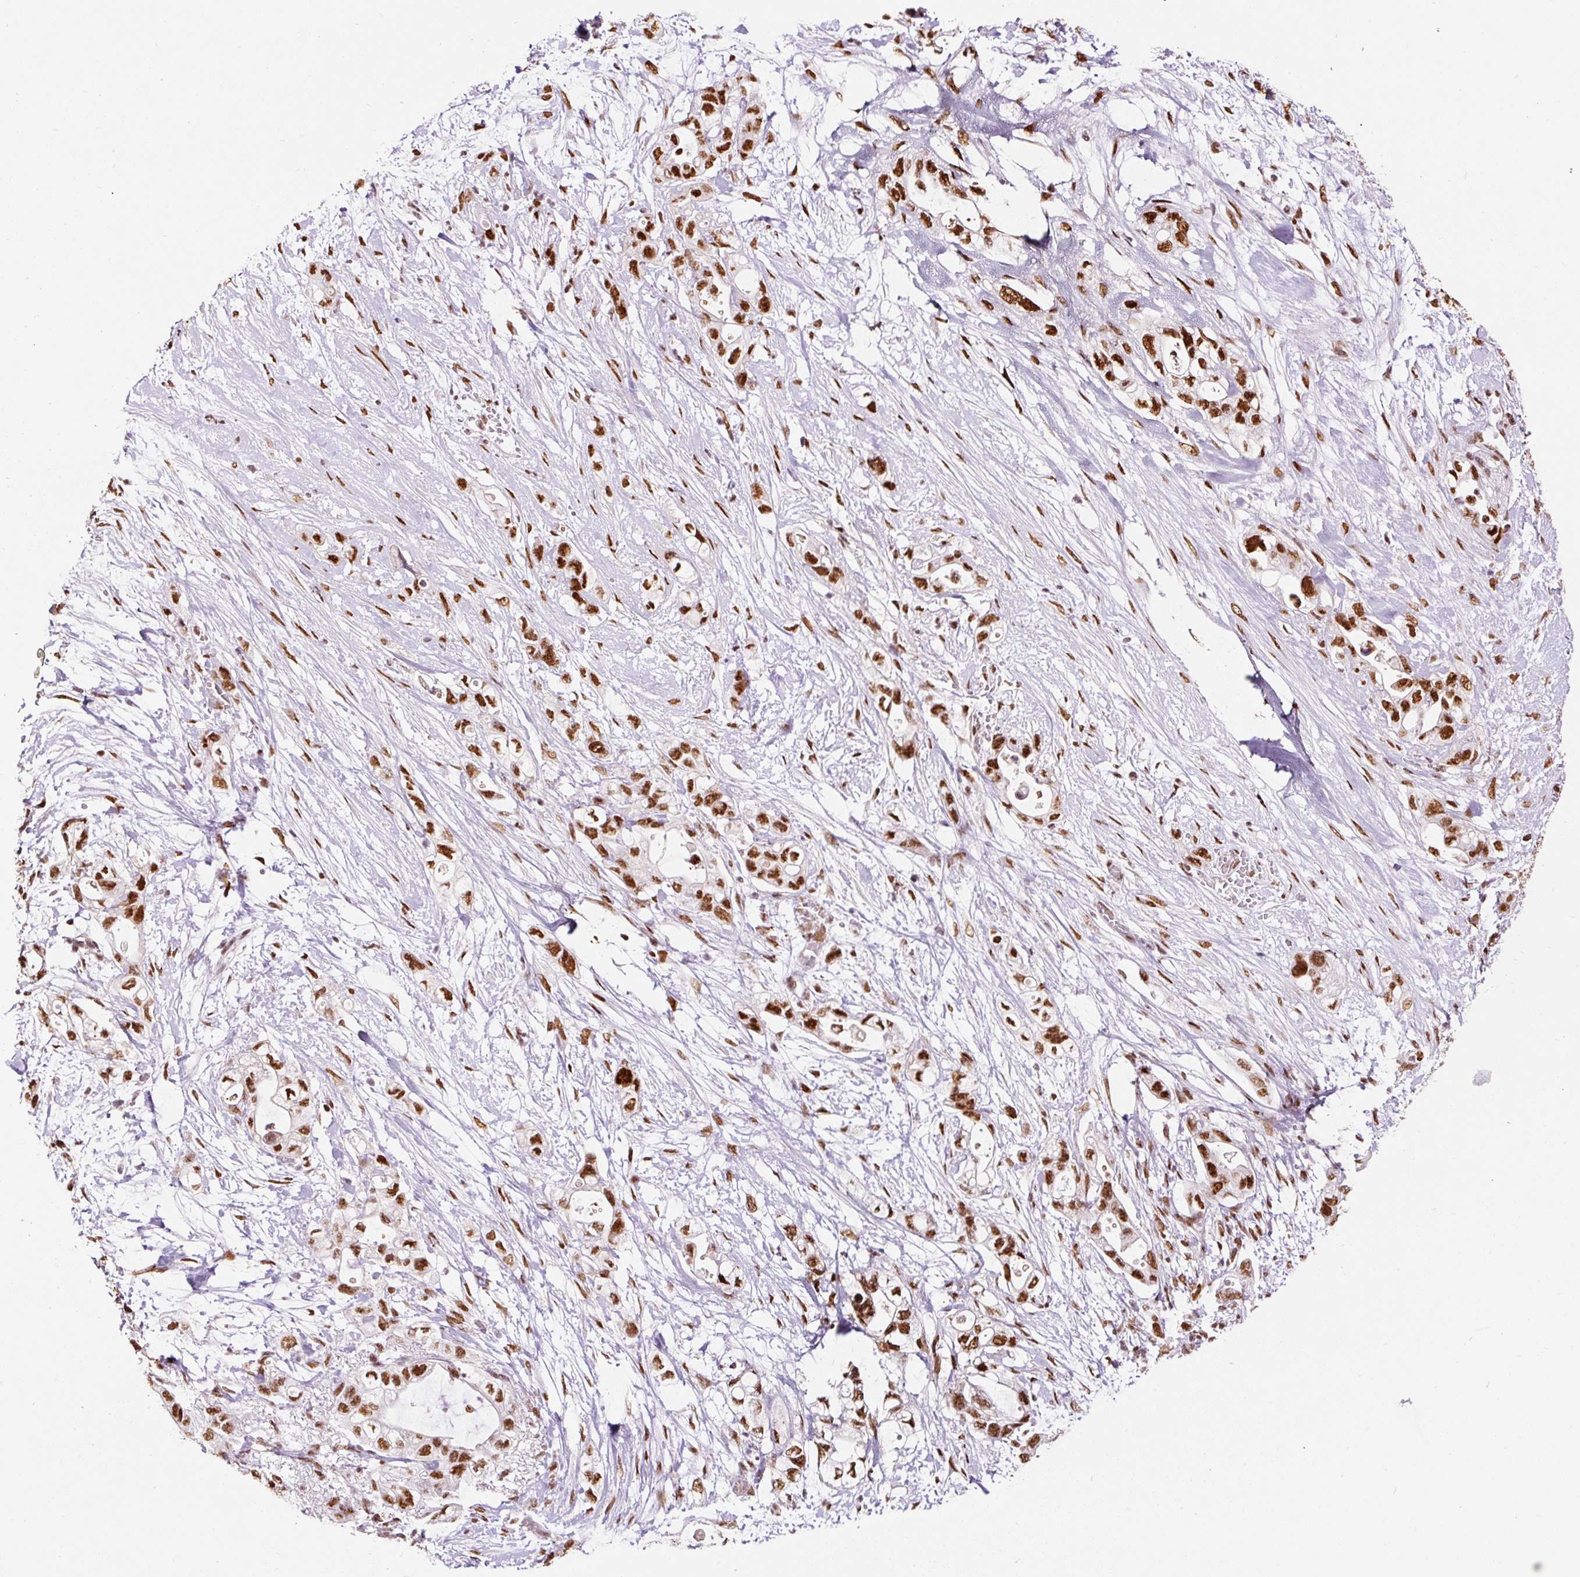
{"staining": {"intensity": "strong", "quantity": ">75%", "location": "nuclear"}, "tissue": "pancreatic cancer", "cell_type": "Tumor cells", "image_type": "cancer", "snomed": [{"axis": "morphology", "description": "Adenocarcinoma, NOS"}, {"axis": "topography", "description": "Pancreas"}], "caption": "The photomicrograph exhibits staining of pancreatic cancer (adenocarcinoma), revealing strong nuclear protein expression (brown color) within tumor cells.", "gene": "HNRNPC", "patient": {"sex": "female", "age": 72}}